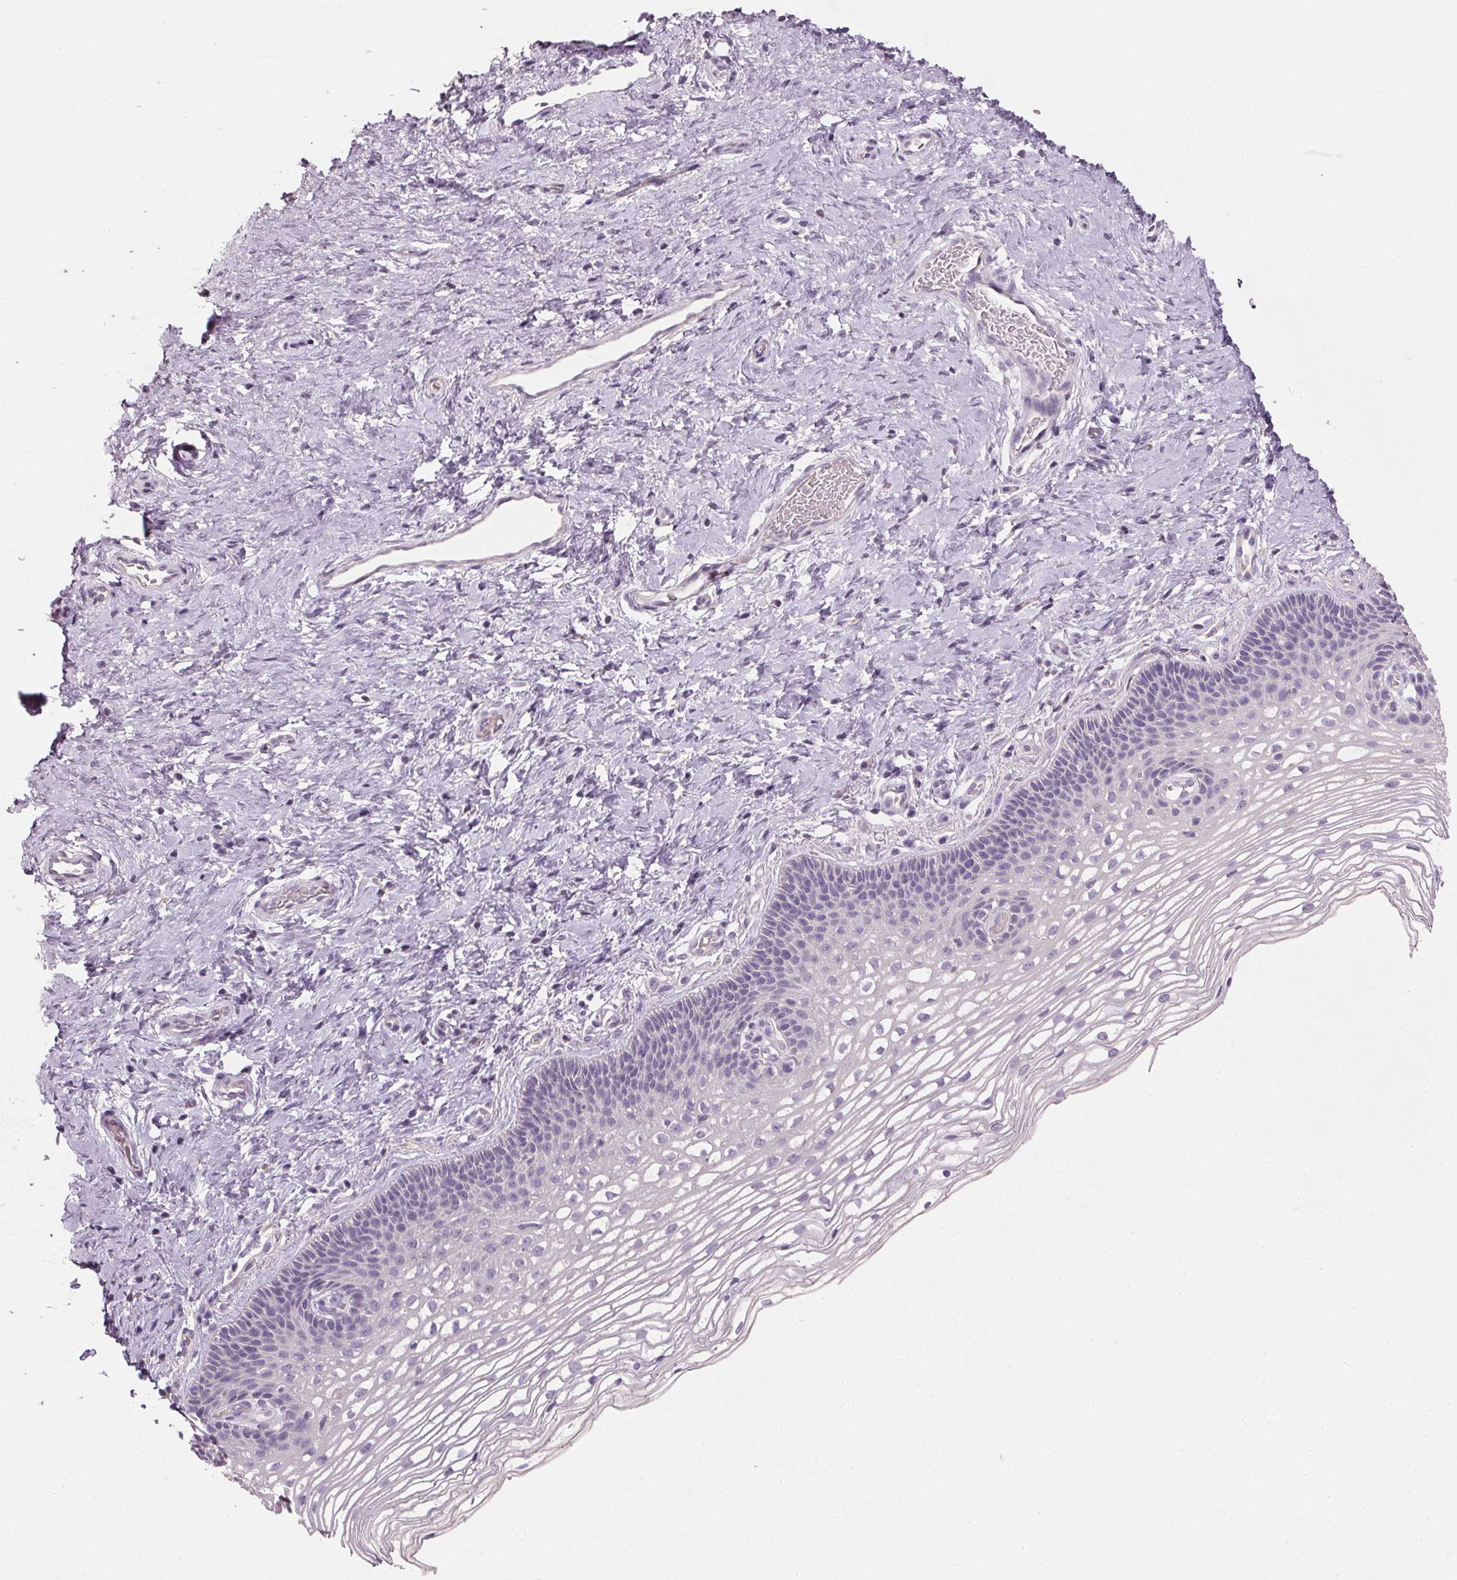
{"staining": {"intensity": "negative", "quantity": "none", "location": "none"}, "tissue": "cervix", "cell_type": "Glandular cells", "image_type": "normal", "snomed": [{"axis": "morphology", "description": "Normal tissue, NOS"}, {"axis": "topography", "description": "Cervix"}], "caption": "Immunohistochemistry (IHC) image of normal cervix stained for a protein (brown), which shows no expression in glandular cells.", "gene": "HSD17B1", "patient": {"sex": "female", "age": 34}}